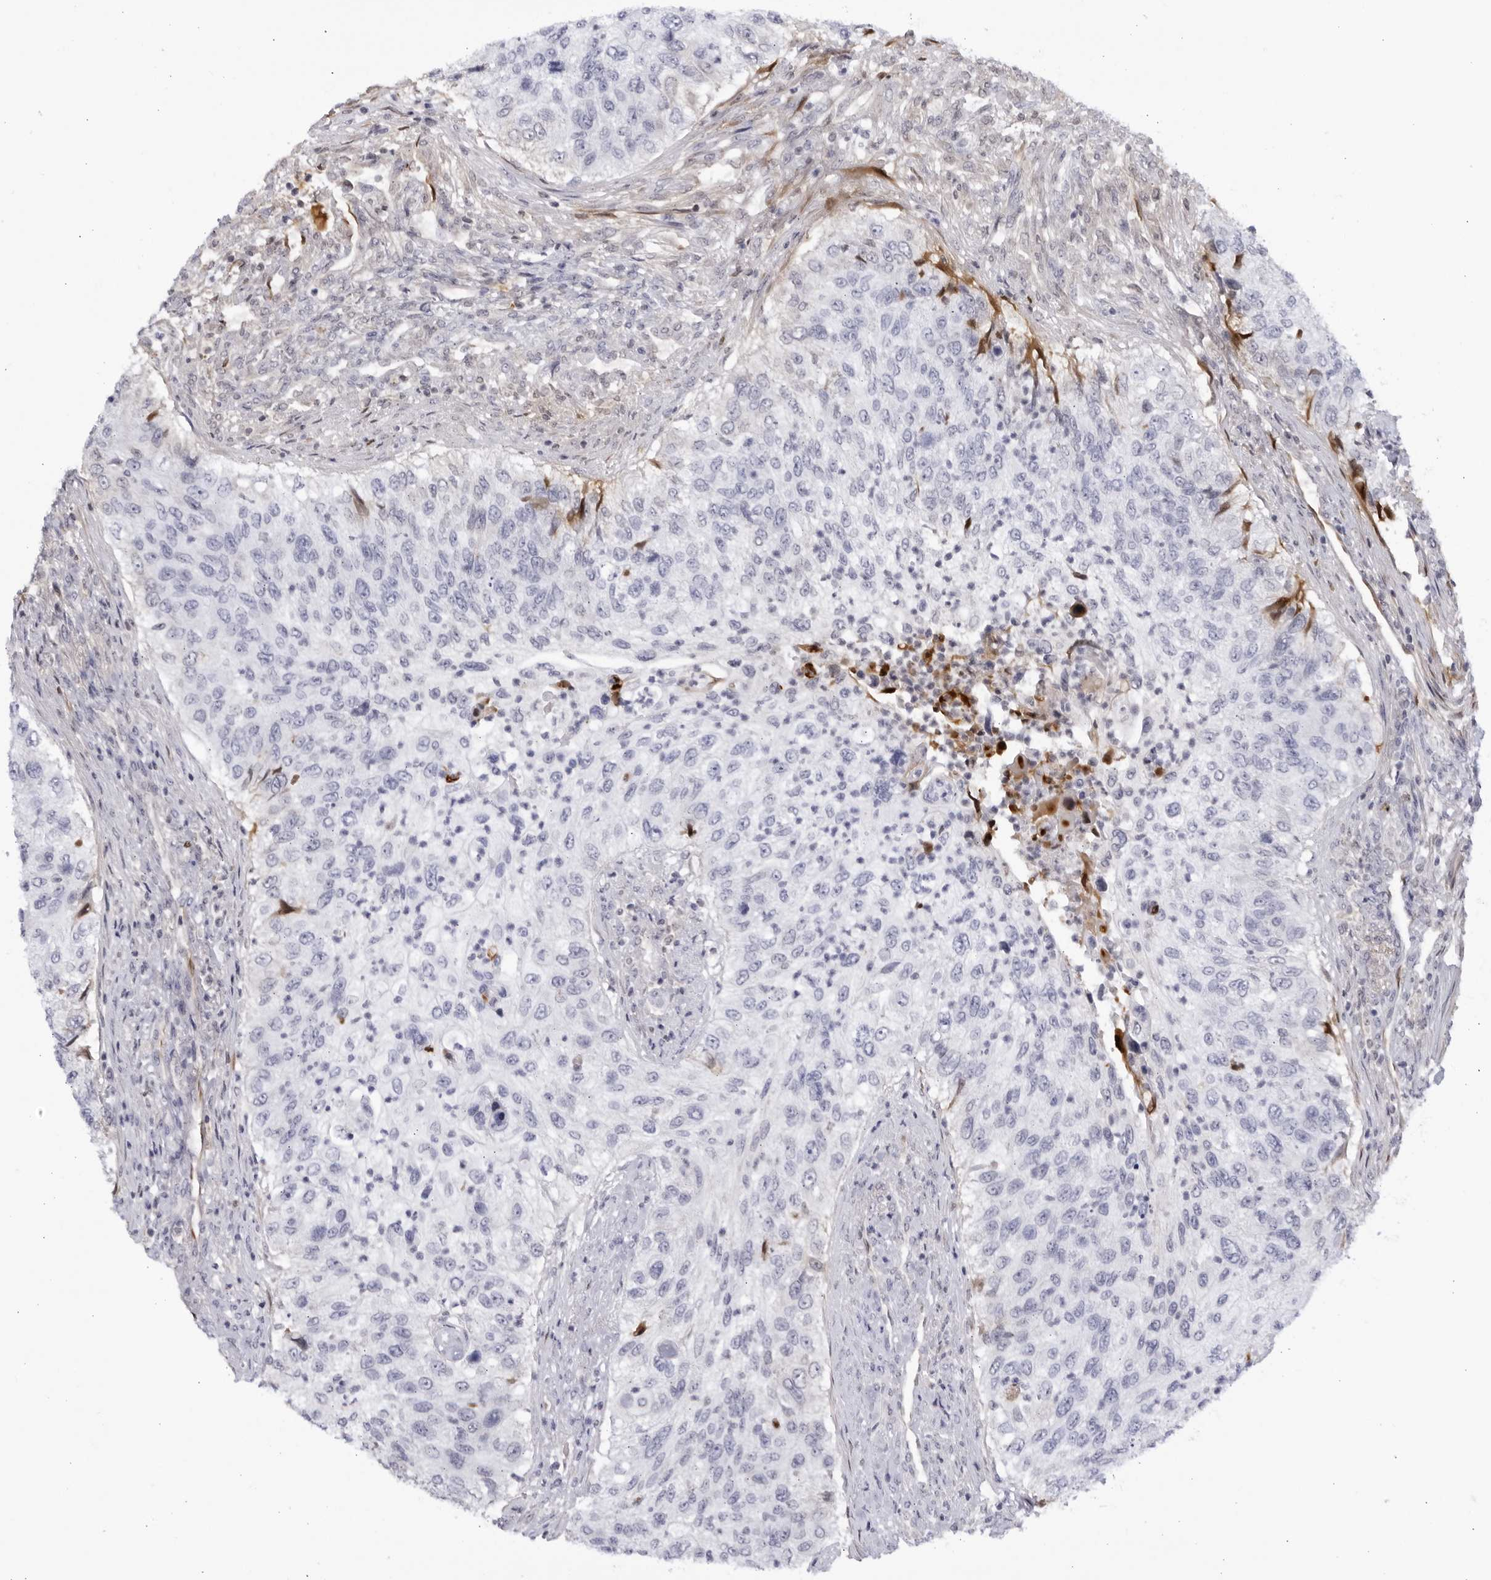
{"staining": {"intensity": "negative", "quantity": "none", "location": "none"}, "tissue": "urothelial cancer", "cell_type": "Tumor cells", "image_type": "cancer", "snomed": [{"axis": "morphology", "description": "Urothelial carcinoma, High grade"}, {"axis": "topography", "description": "Urinary bladder"}], "caption": "Immunohistochemistry (IHC) micrograph of neoplastic tissue: human high-grade urothelial carcinoma stained with DAB demonstrates no significant protein positivity in tumor cells.", "gene": "CNBD1", "patient": {"sex": "female", "age": 60}}